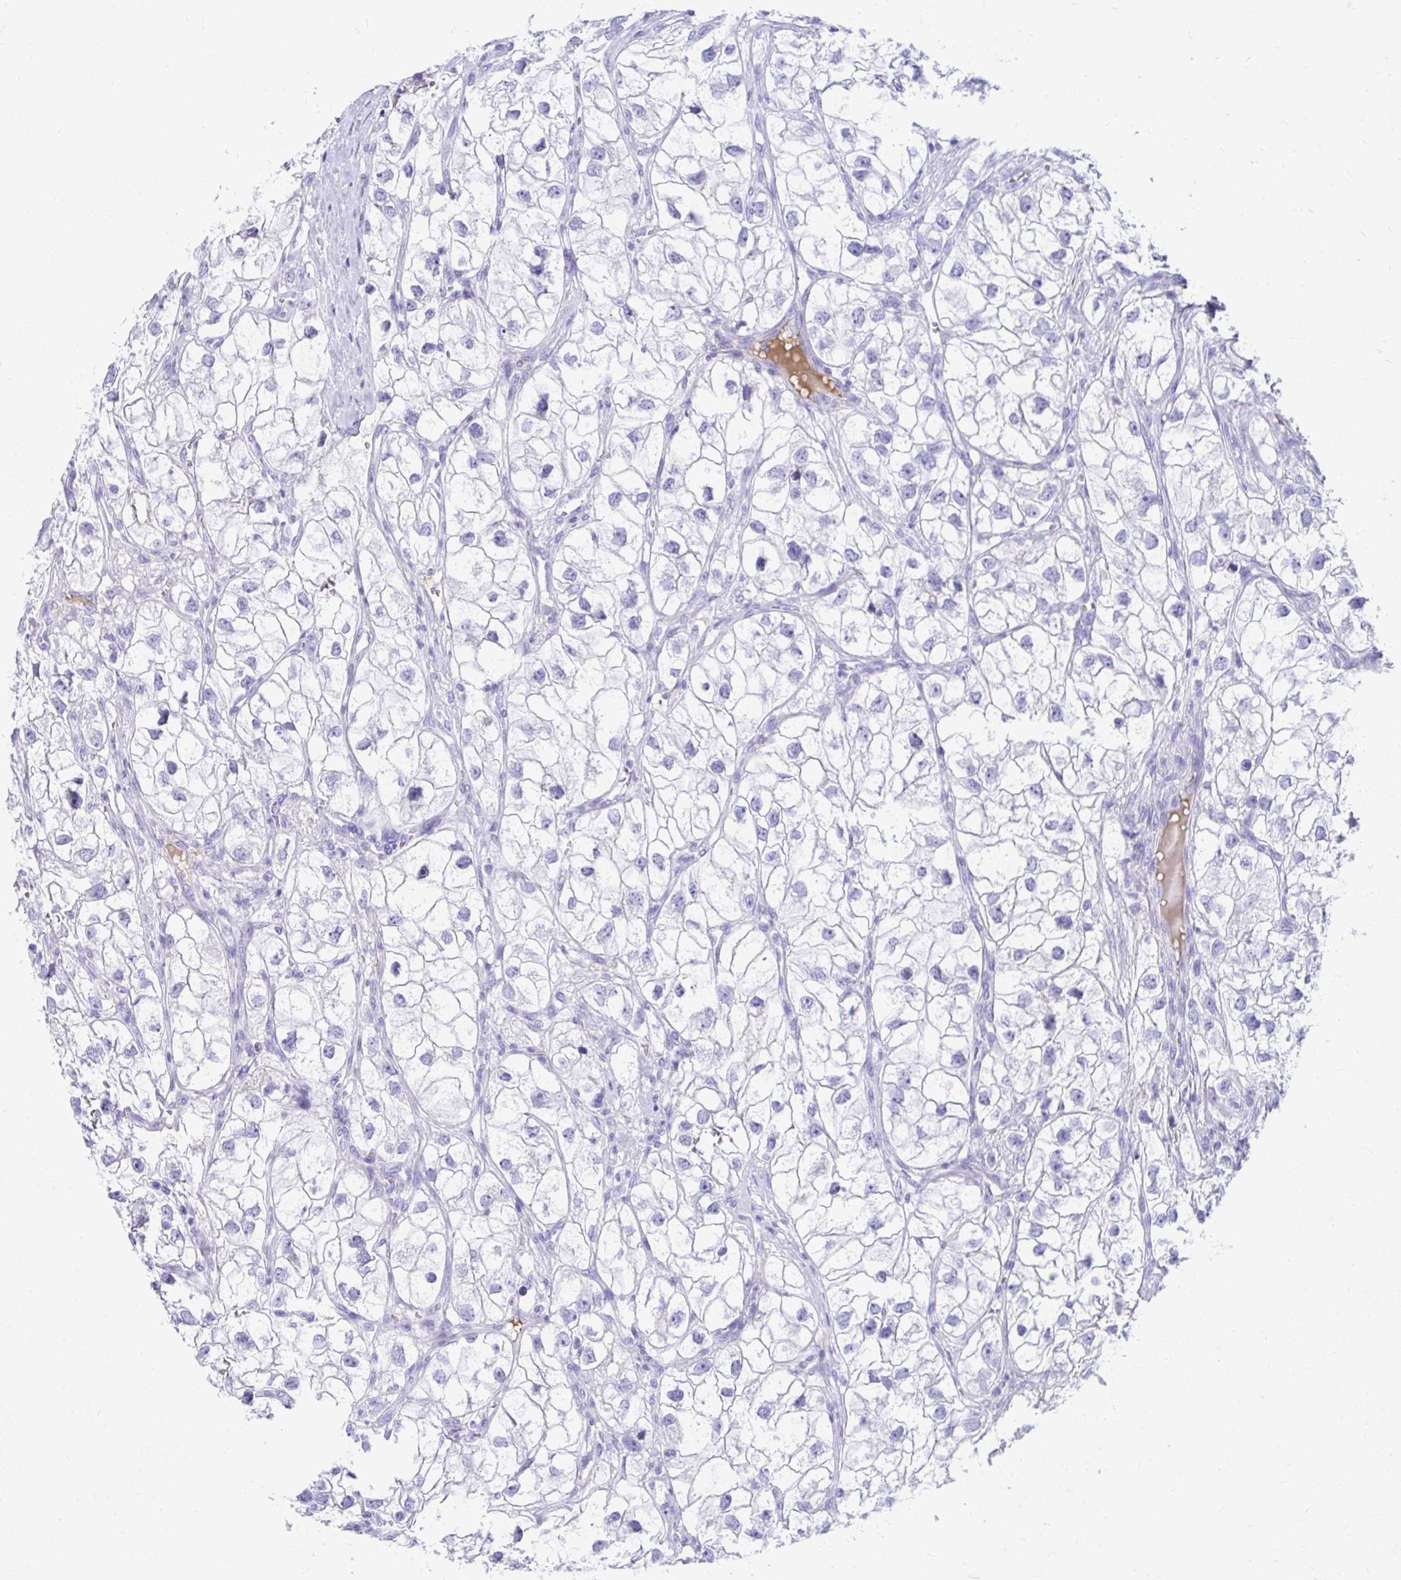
{"staining": {"intensity": "negative", "quantity": "none", "location": "none"}, "tissue": "renal cancer", "cell_type": "Tumor cells", "image_type": "cancer", "snomed": [{"axis": "morphology", "description": "Adenocarcinoma, NOS"}, {"axis": "topography", "description": "Kidney"}], "caption": "A histopathology image of adenocarcinoma (renal) stained for a protein reveals no brown staining in tumor cells.", "gene": "SMIM9", "patient": {"sex": "male", "age": 59}}